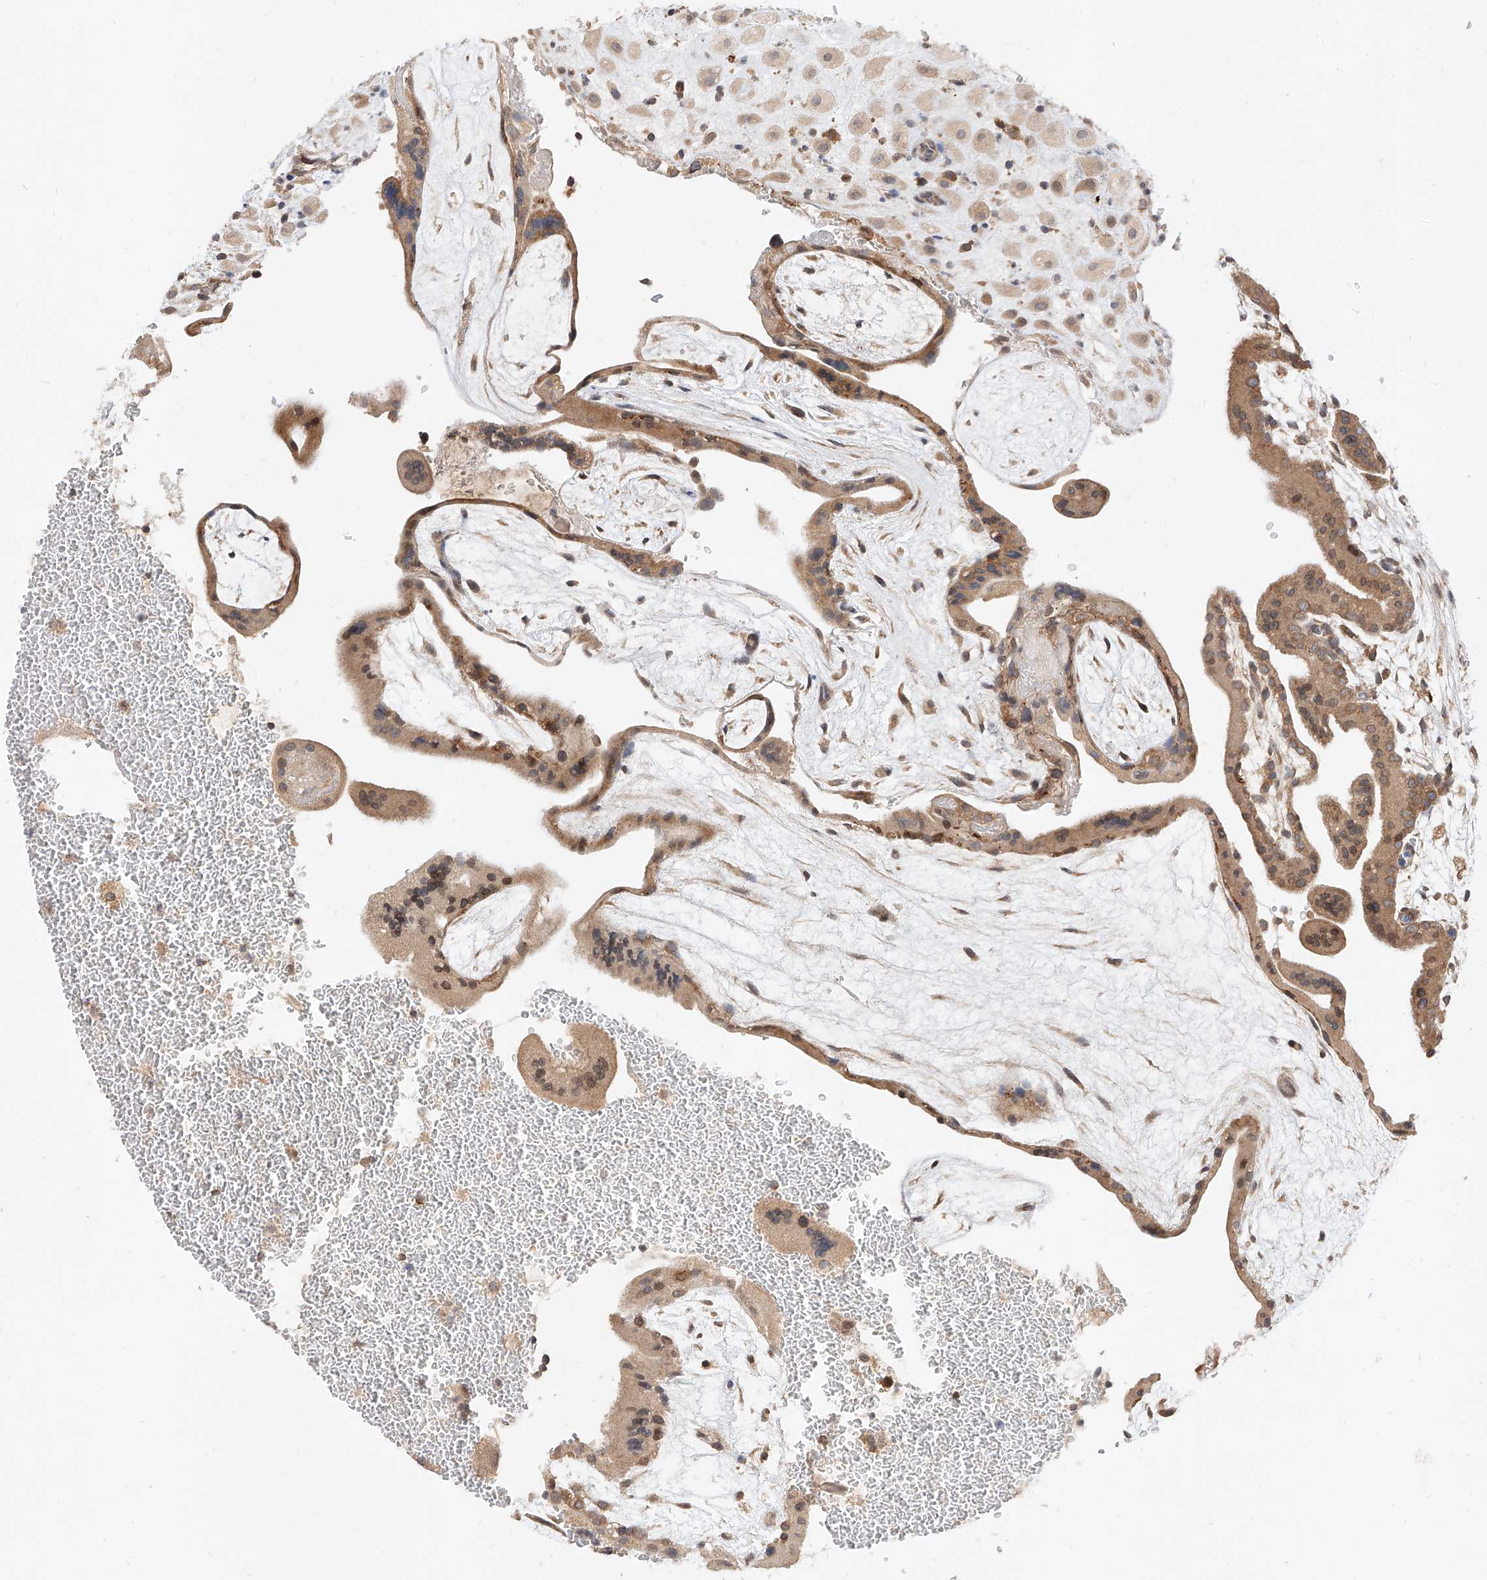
{"staining": {"intensity": "weak", "quantity": ">75%", "location": "cytoplasmic/membranous"}, "tissue": "placenta", "cell_type": "Decidual cells", "image_type": "normal", "snomed": [{"axis": "morphology", "description": "Normal tissue, NOS"}, {"axis": "topography", "description": "Placenta"}], "caption": "An immunohistochemistry (IHC) photomicrograph of normal tissue is shown. Protein staining in brown shows weak cytoplasmic/membranous positivity in placenta within decidual cells.", "gene": "DIRAS3", "patient": {"sex": "female", "age": 35}}